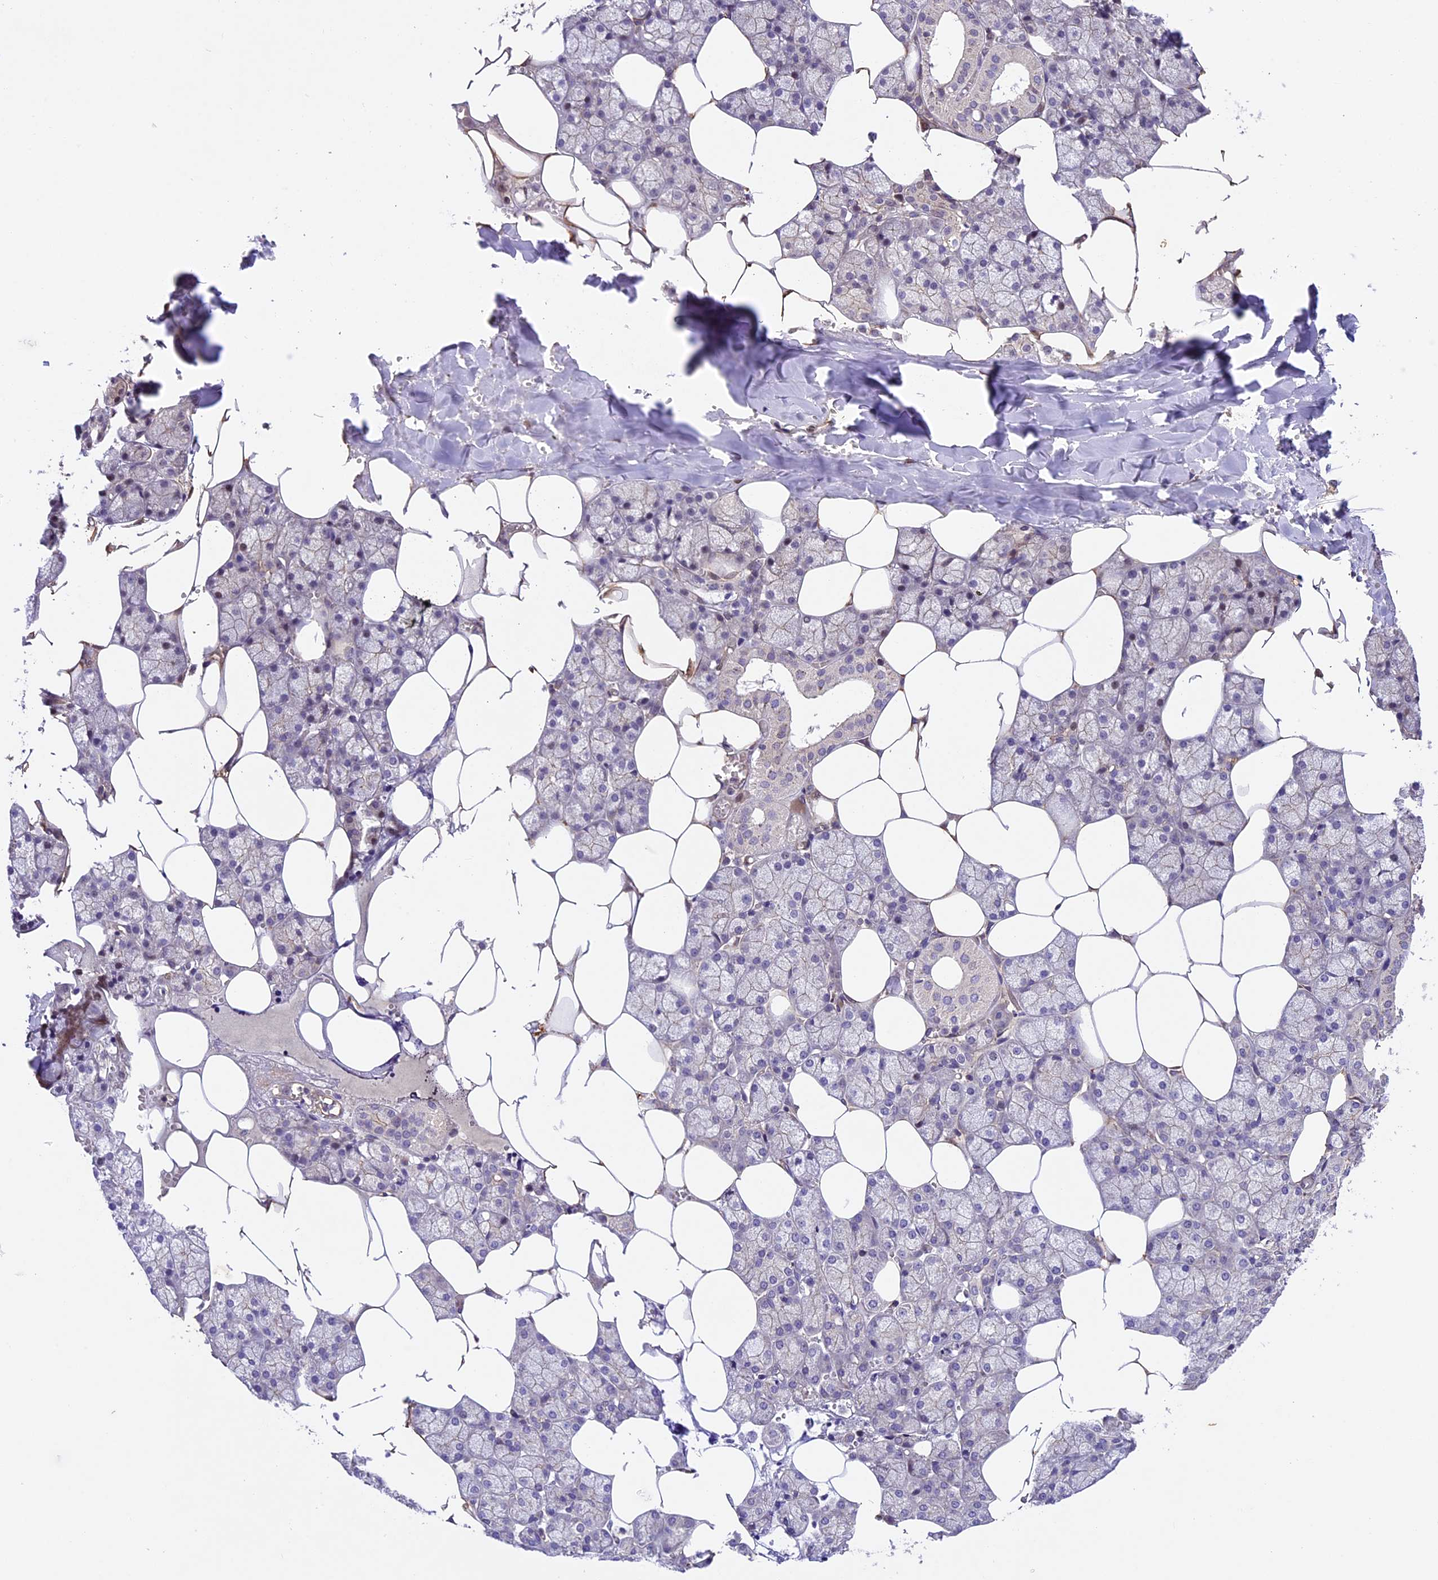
{"staining": {"intensity": "weak", "quantity": "25%-75%", "location": "cytoplasmic/membranous,nuclear"}, "tissue": "salivary gland", "cell_type": "Glandular cells", "image_type": "normal", "snomed": [{"axis": "morphology", "description": "Normal tissue, NOS"}, {"axis": "topography", "description": "Salivary gland"}], "caption": "The image reveals staining of unremarkable salivary gland, revealing weak cytoplasmic/membranous,nuclear protein staining (brown color) within glandular cells. Nuclei are stained in blue.", "gene": "CCSER1", "patient": {"sex": "male", "age": 62}}